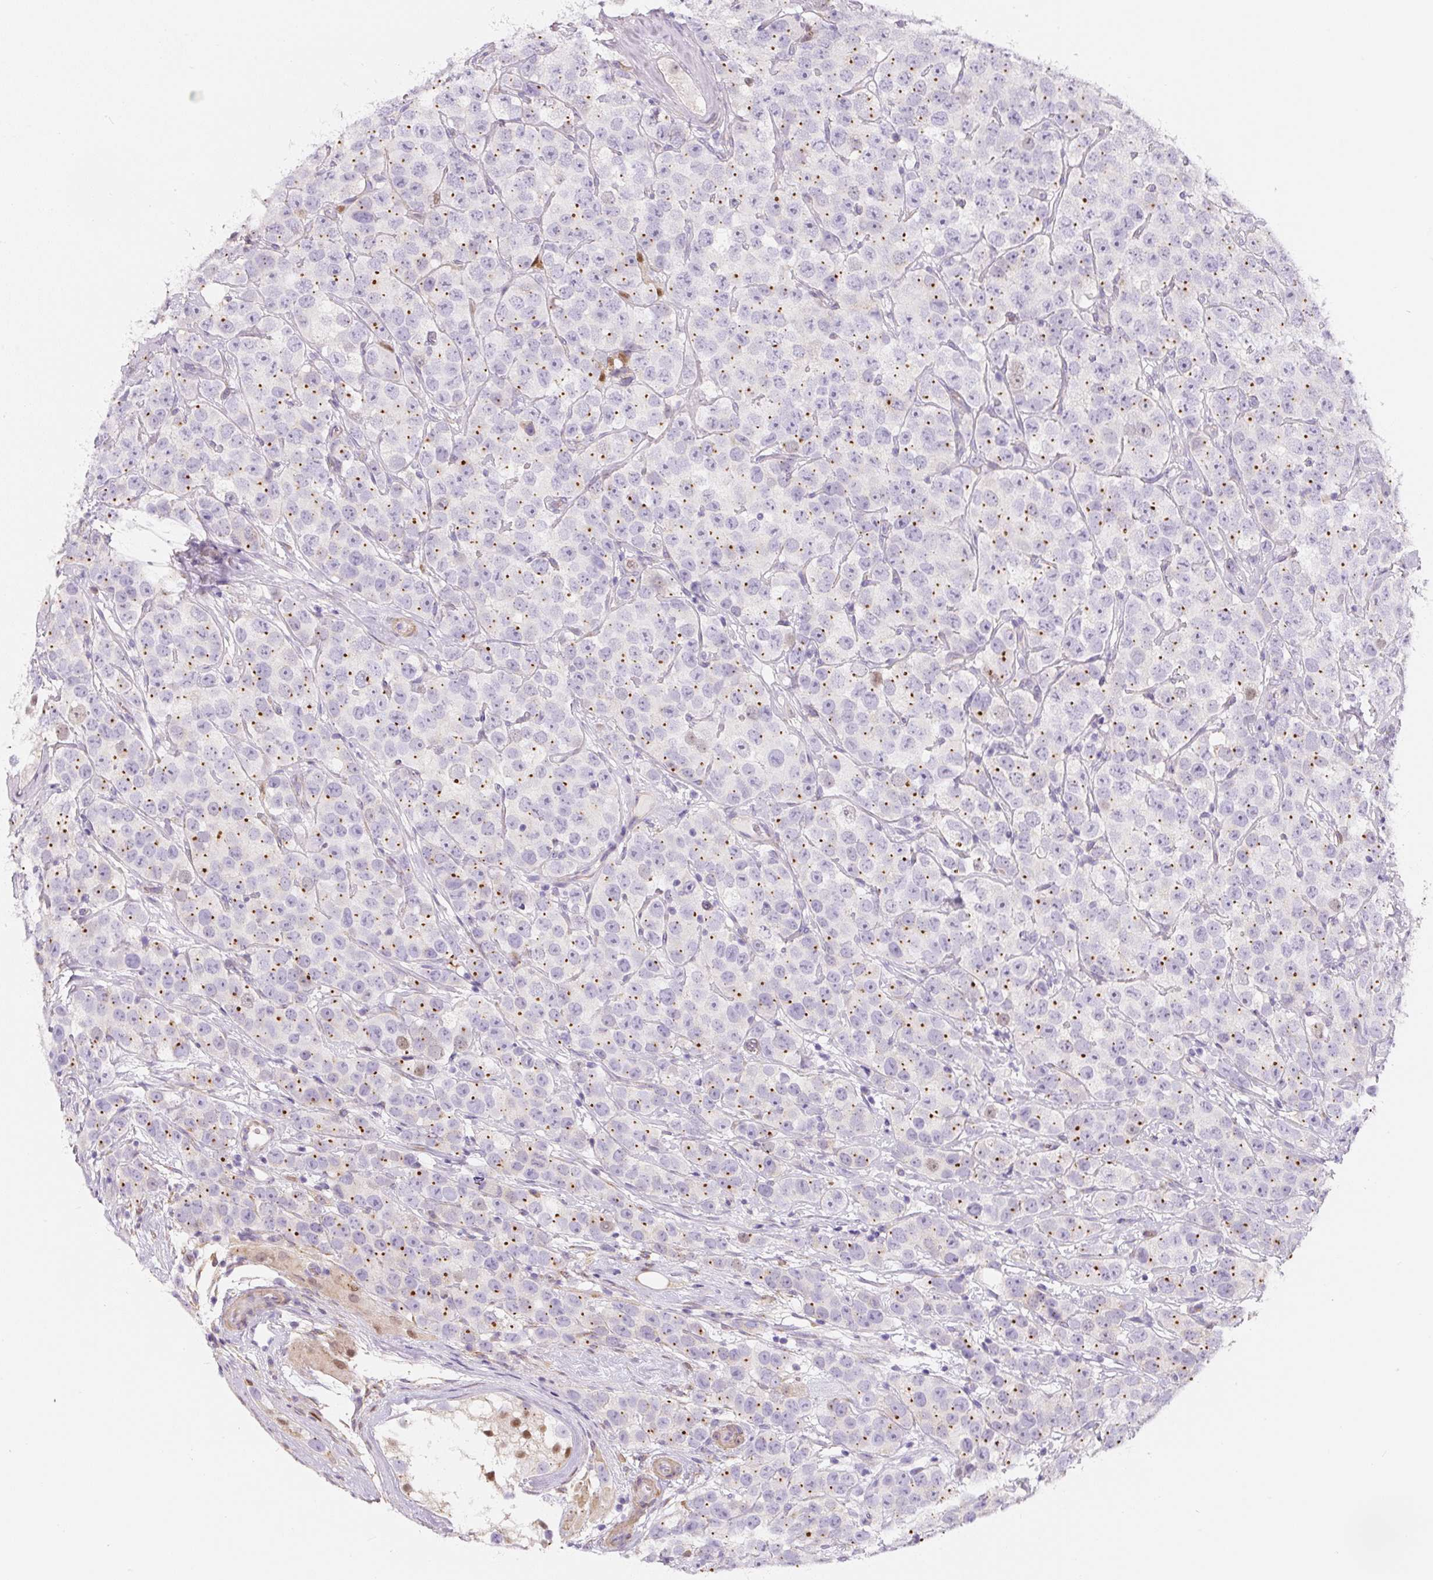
{"staining": {"intensity": "moderate", "quantity": "25%-75%", "location": "cytoplasmic/membranous"}, "tissue": "testis cancer", "cell_type": "Tumor cells", "image_type": "cancer", "snomed": [{"axis": "morphology", "description": "Seminoma, NOS"}, {"axis": "topography", "description": "Testis"}], "caption": "Human seminoma (testis) stained for a protein (brown) reveals moderate cytoplasmic/membranous positive staining in approximately 25%-75% of tumor cells.", "gene": "PWWP3B", "patient": {"sex": "male", "age": 28}}